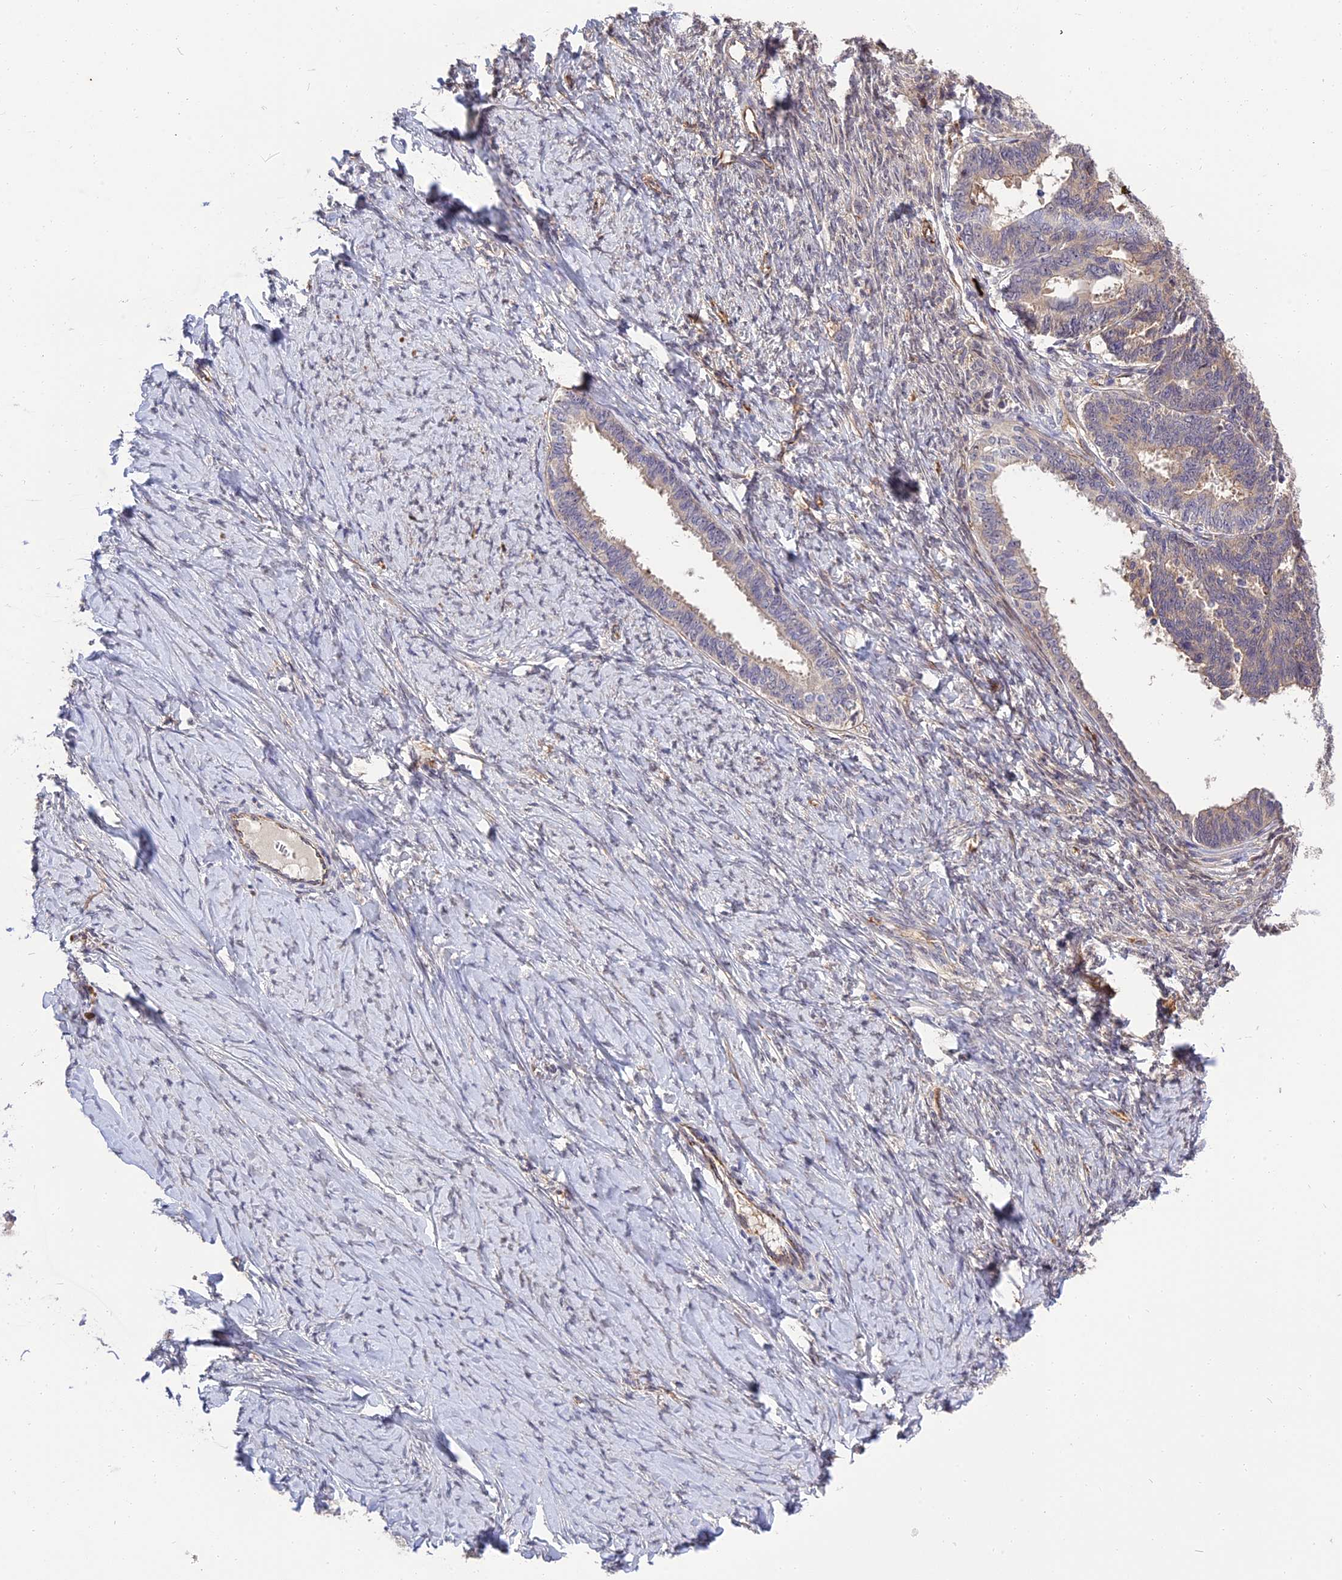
{"staining": {"intensity": "negative", "quantity": "none", "location": "none"}, "tissue": "ovarian cancer", "cell_type": "Tumor cells", "image_type": "cancer", "snomed": [{"axis": "morphology", "description": "Cystadenocarcinoma, serous, NOS"}, {"axis": "topography", "description": "Ovary"}], "caption": "A micrograph of human ovarian cancer (serous cystadenocarcinoma) is negative for staining in tumor cells. The staining is performed using DAB (3,3'-diaminobenzidine) brown chromogen with nuclei counter-stained in using hematoxylin.", "gene": "MFSD2A", "patient": {"sex": "female", "age": 79}}